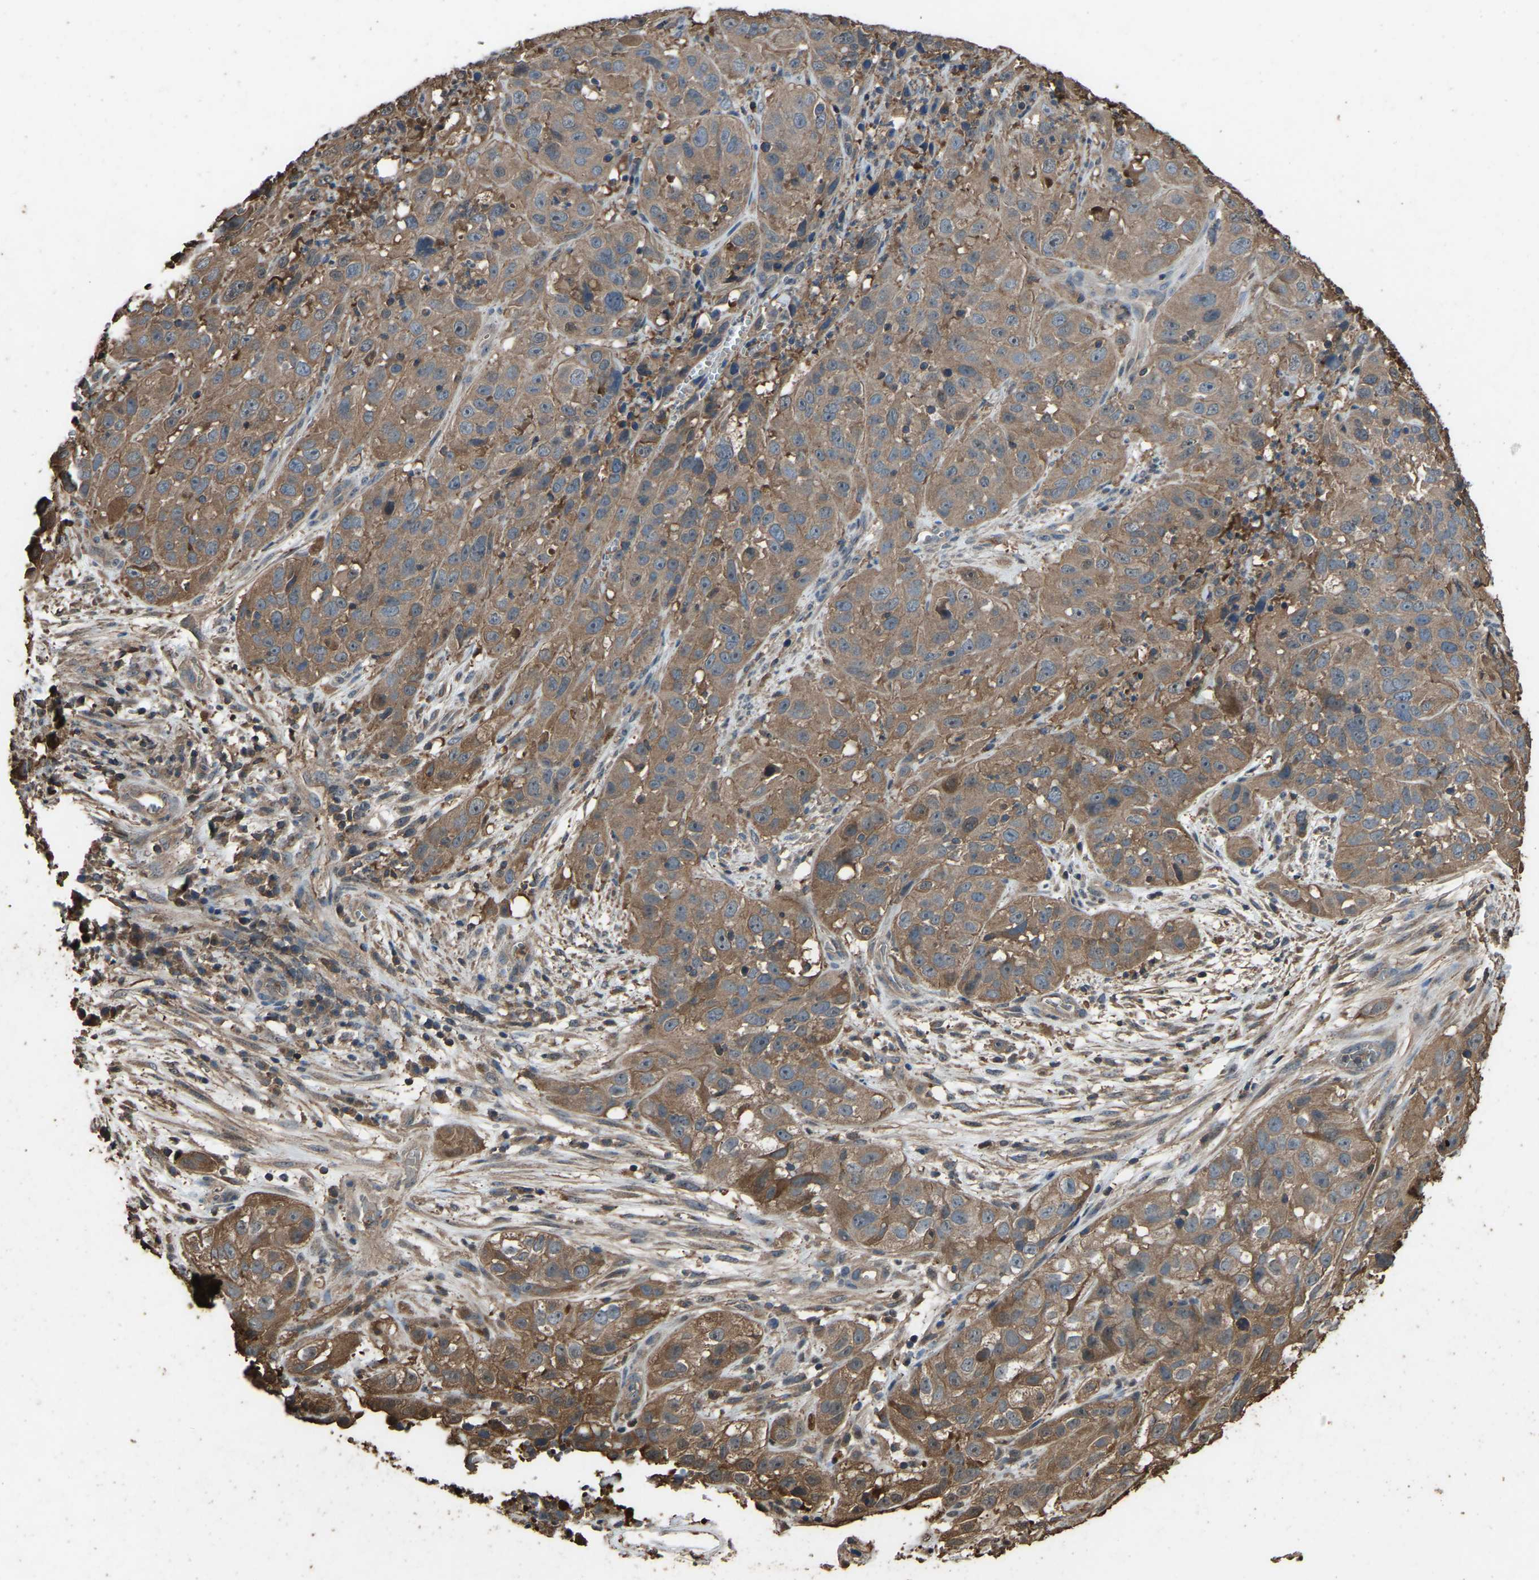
{"staining": {"intensity": "moderate", "quantity": ">75%", "location": "cytoplasmic/membranous"}, "tissue": "cervical cancer", "cell_type": "Tumor cells", "image_type": "cancer", "snomed": [{"axis": "morphology", "description": "Squamous cell carcinoma, NOS"}, {"axis": "topography", "description": "Cervix"}], "caption": "Cervical cancer was stained to show a protein in brown. There is medium levels of moderate cytoplasmic/membranous positivity in about >75% of tumor cells.", "gene": "FHIT", "patient": {"sex": "female", "age": 32}}